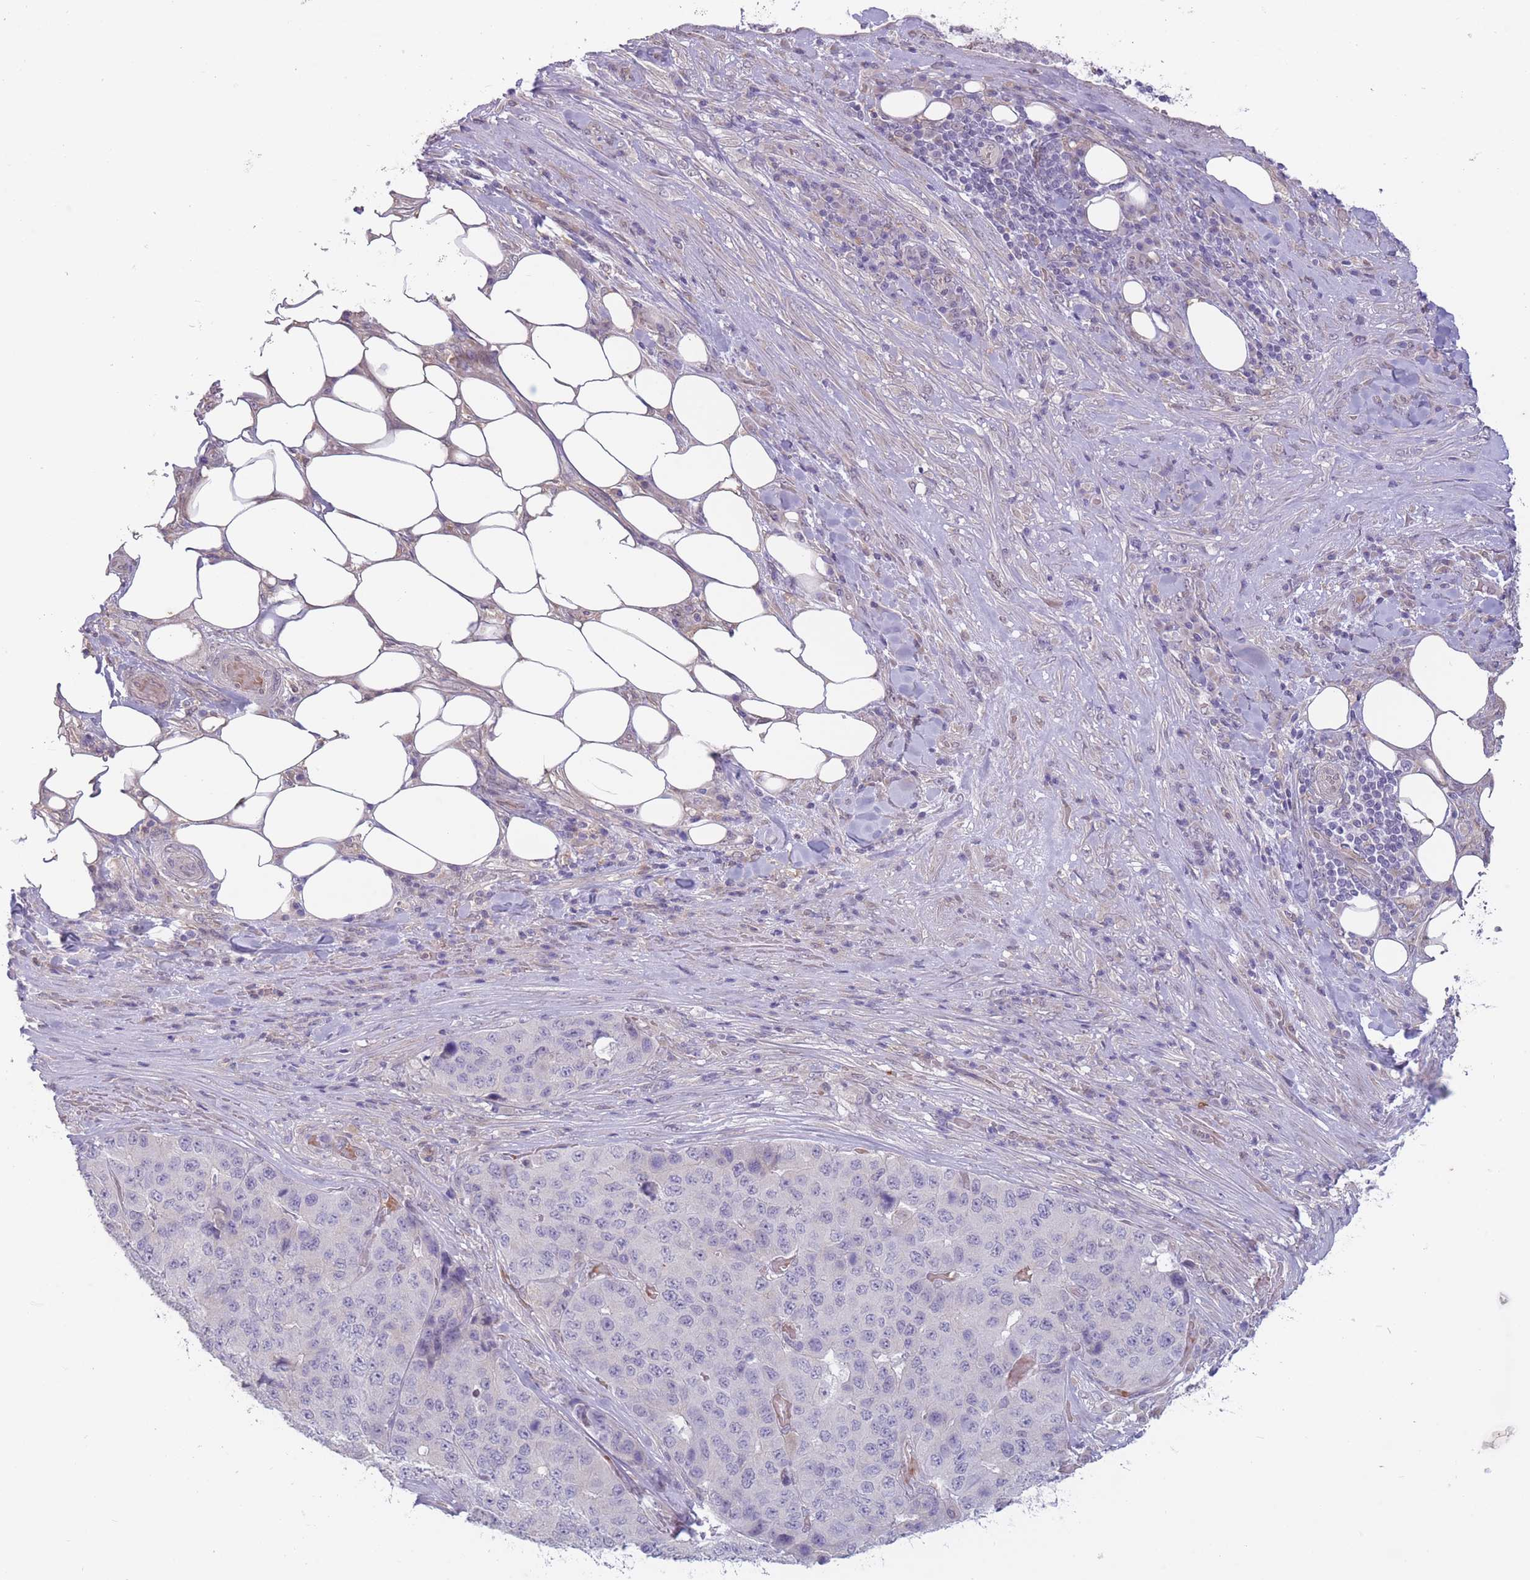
{"staining": {"intensity": "negative", "quantity": "none", "location": "none"}, "tissue": "stomach cancer", "cell_type": "Tumor cells", "image_type": "cancer", "snomed": [{"axis": "morphology", "description": "Adenocarcinoma, NOS"}, {"axis": "topography", "description": "Stomach"}], "caption": "IHC photomicrograph of human stomach cancer stained for a protein (brown), which demonstrates no staining in tumor cells. (Stains: DAB (3,3'-diaminobenzidine) immunohistochemistry (IHC) with hematoxylin counter stain, Microscopy: brightfield microscopy at high magnification).", "gene": "ARPIN", "patient": {"sex": "male", "age": 71}}